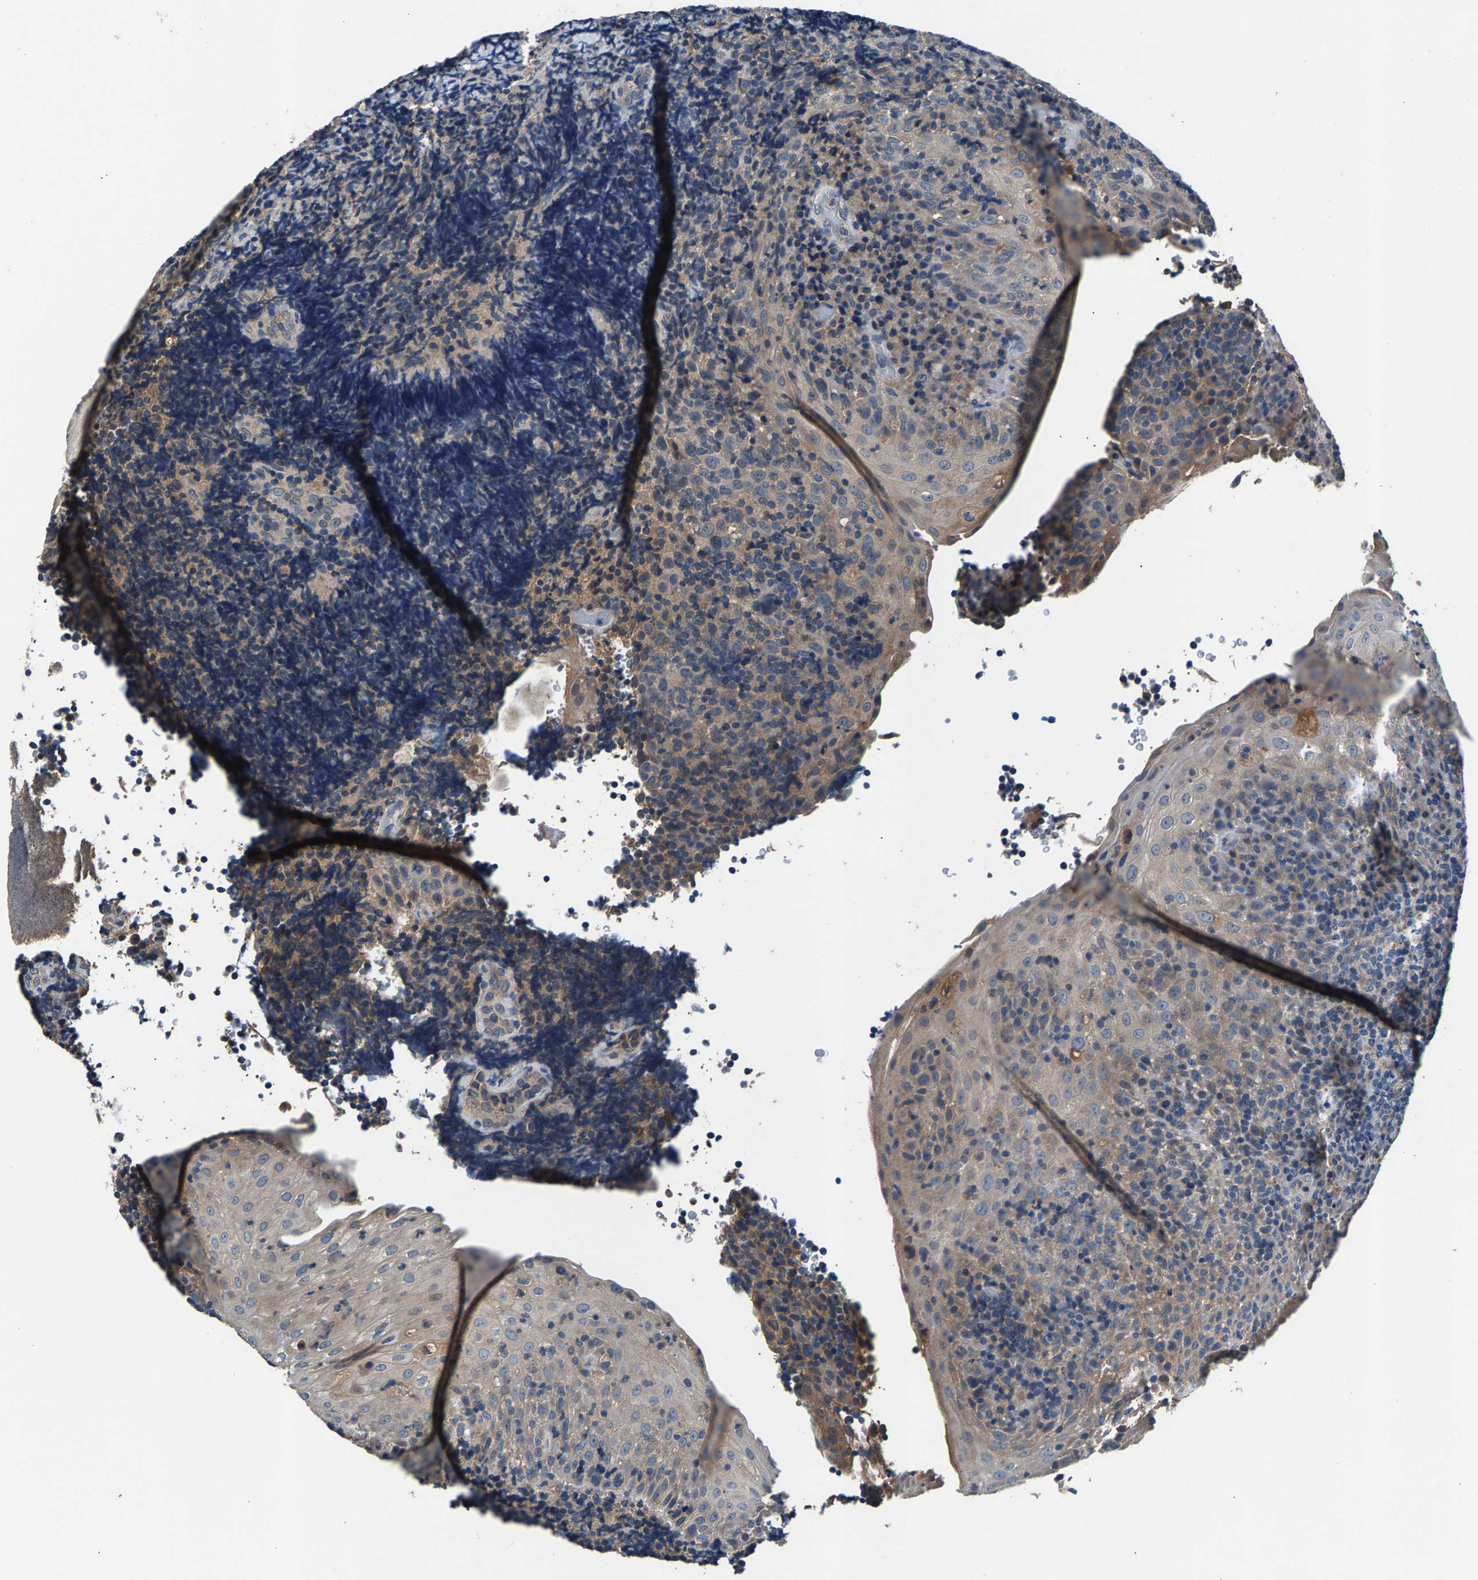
{"staining": {"intensity": "weak", "quantity": "<25%", "location": "cytoplasmic/membranous"}, "tissue": "tonsil", "cell_type": "Germinal center cells", "image_type": "normal", "snomed": [{"axis": "morphology", "description": "Normal tissue, NOS"}, {"axis": "topography", "description": "Tonsil"}], "caption": "Histopathology image shows no significant protein expression in germinal center cells of benign tonsil. (Stains: DAB (3,3'-diaminobenzidine) immunohistochemistry with hematoxylin counter stain, Microscopy: brightfield microscopy at high magnification).", "gene": "PRXL2C", "patient": {"sex": "male", "age": 37}}